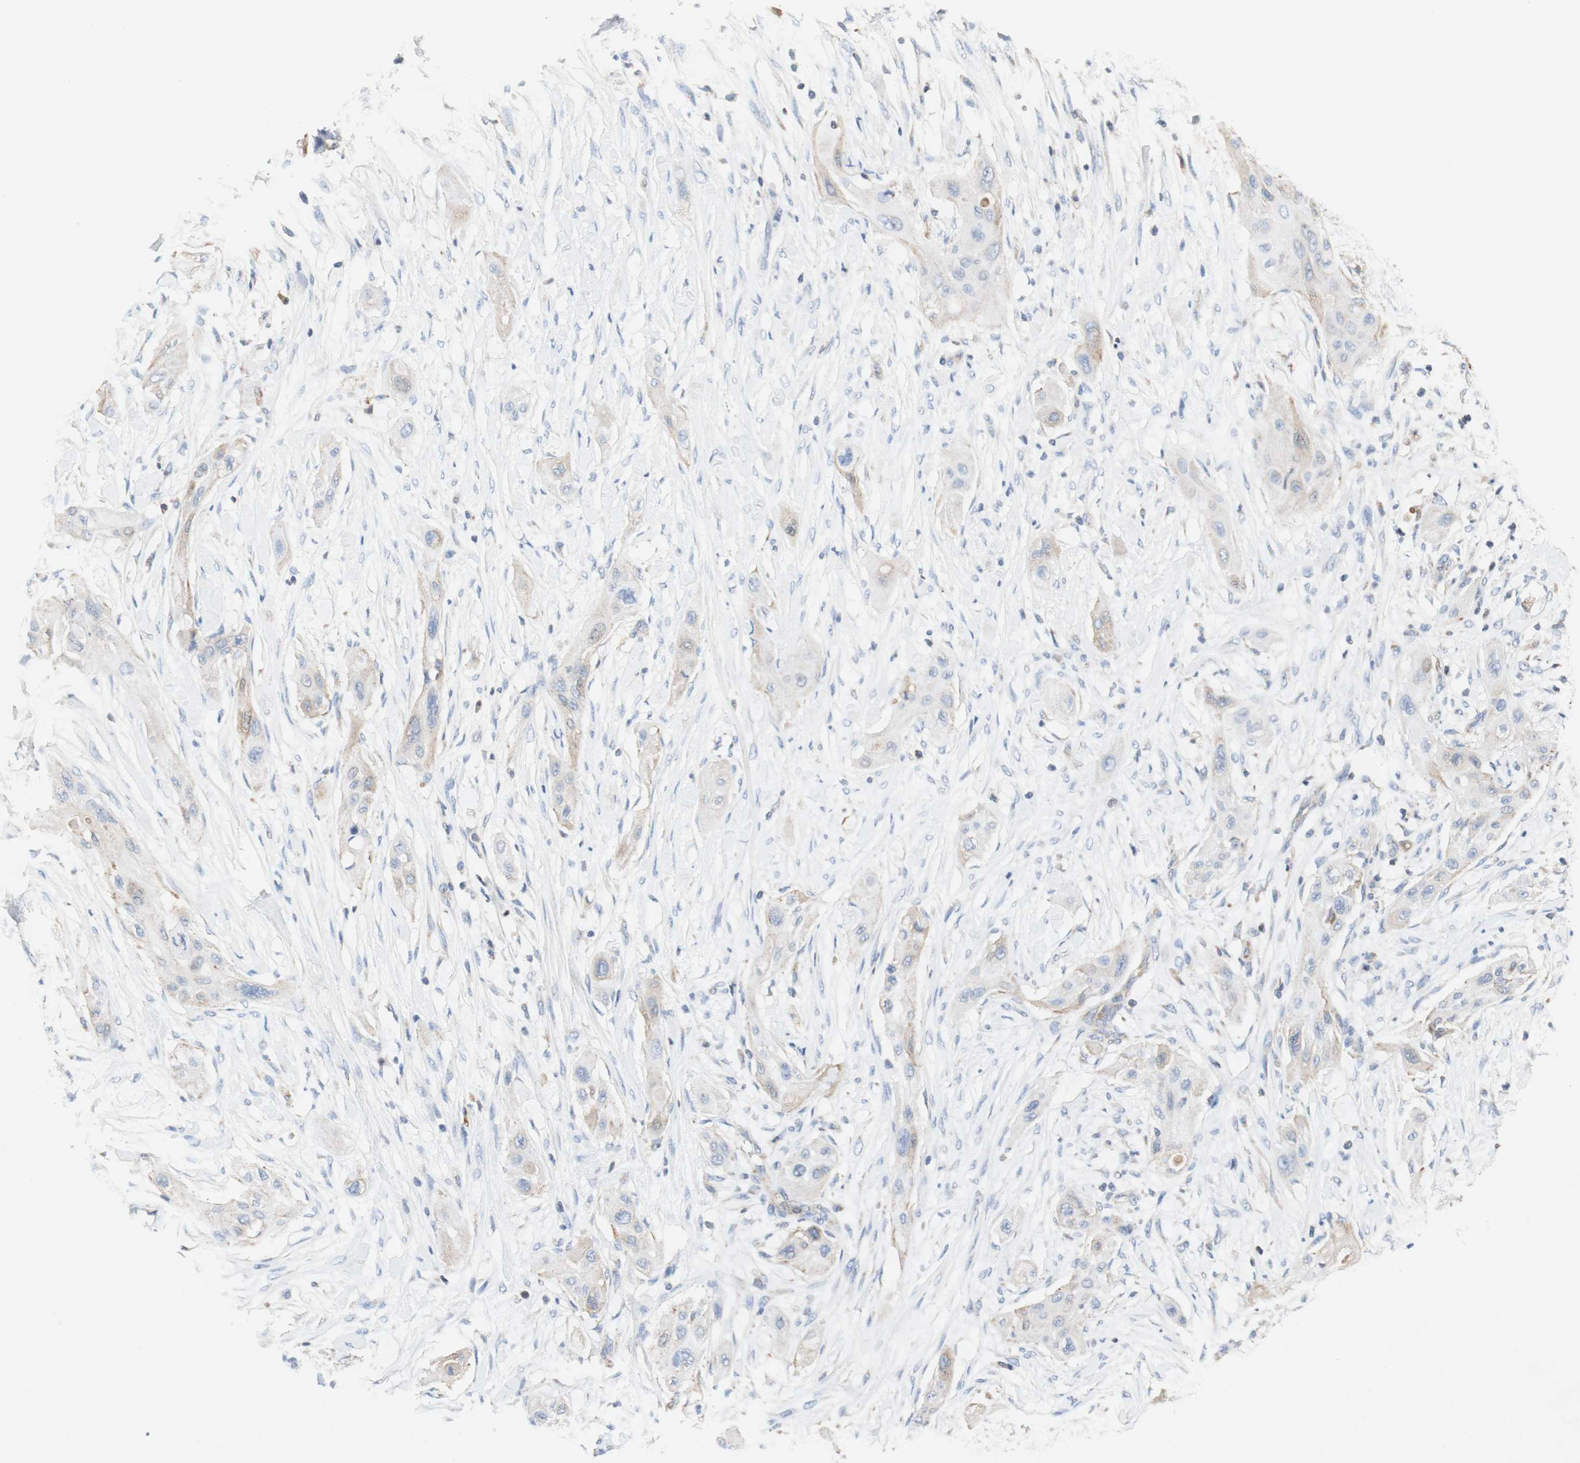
{"staining": {"intensity": "weak", "quantity": "<25%", "location": "cytoplasmic/membranous"}, "tissue": "lung cancer", "cell_type": "Tumor cells", "image_type": "cancer", "snomed": [{"axis": "morphology", "description": "Squamous cell carcinoma, NOS"}, {"axis": "topography", "description": "Lung"}], "caption": "This image is of squamous cell carcinoma (lung) stained with immunohistochemistry to label a protein in brown with the nuclei are counter-stained blue. There is no expression in tumor cells.", "gene": "SDHB", "patient": {"sex": "female", "age": 47}}